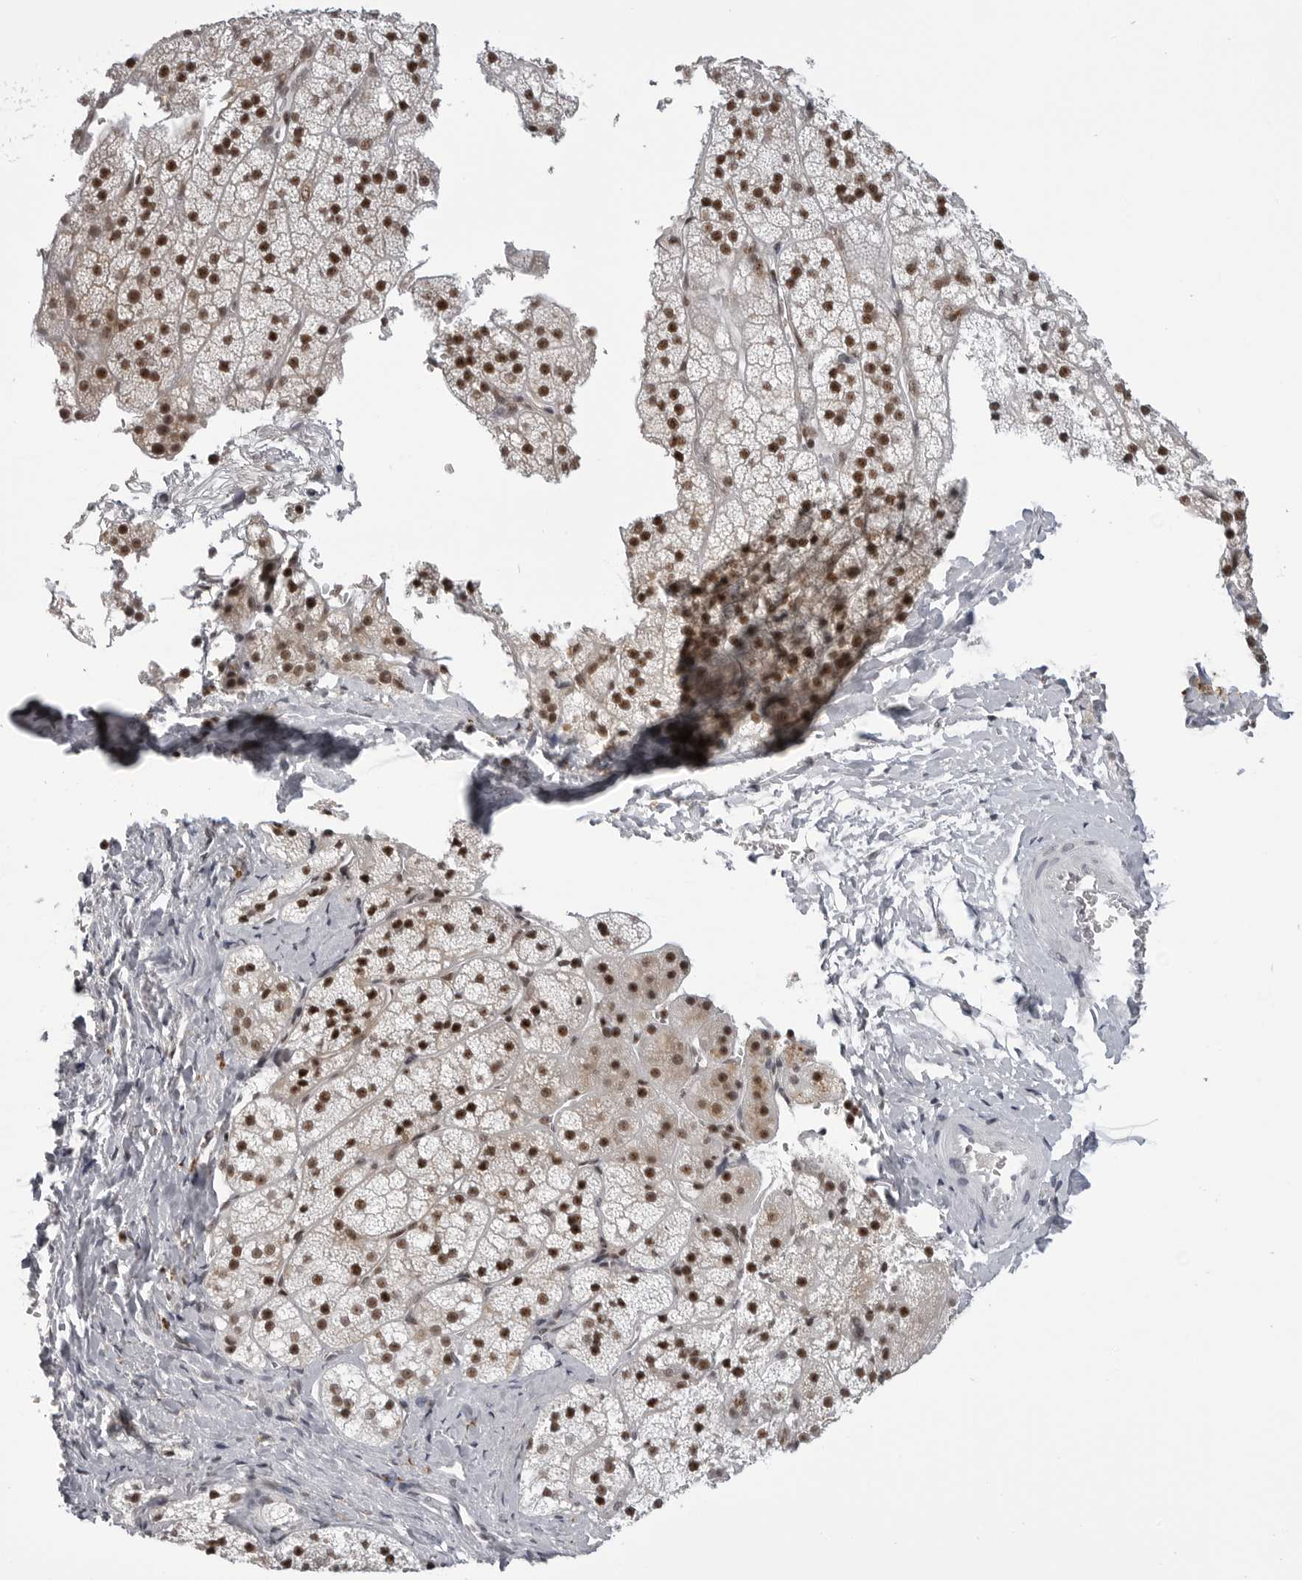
{"staining": {"intensity": "strong", "quantity": ">75%", "location": "nuclear"}, "tissue": "adrenal gland", "cell_type": "Glandular cells", "image_type": "normal", "snomed": [{"axis": "morphology", "description": "Normal tissue, NOS"}, {"axis": "topography", "description": "Adrenal gland"}], "caption": "This micrograph demonstrates IHC staining of unremarkable adrenal gland, with high strong nuclear positivity in approximately >75% of glandular cells.", "gene": "WRAP53", "patient": {"sex": "female", "age": 44}}